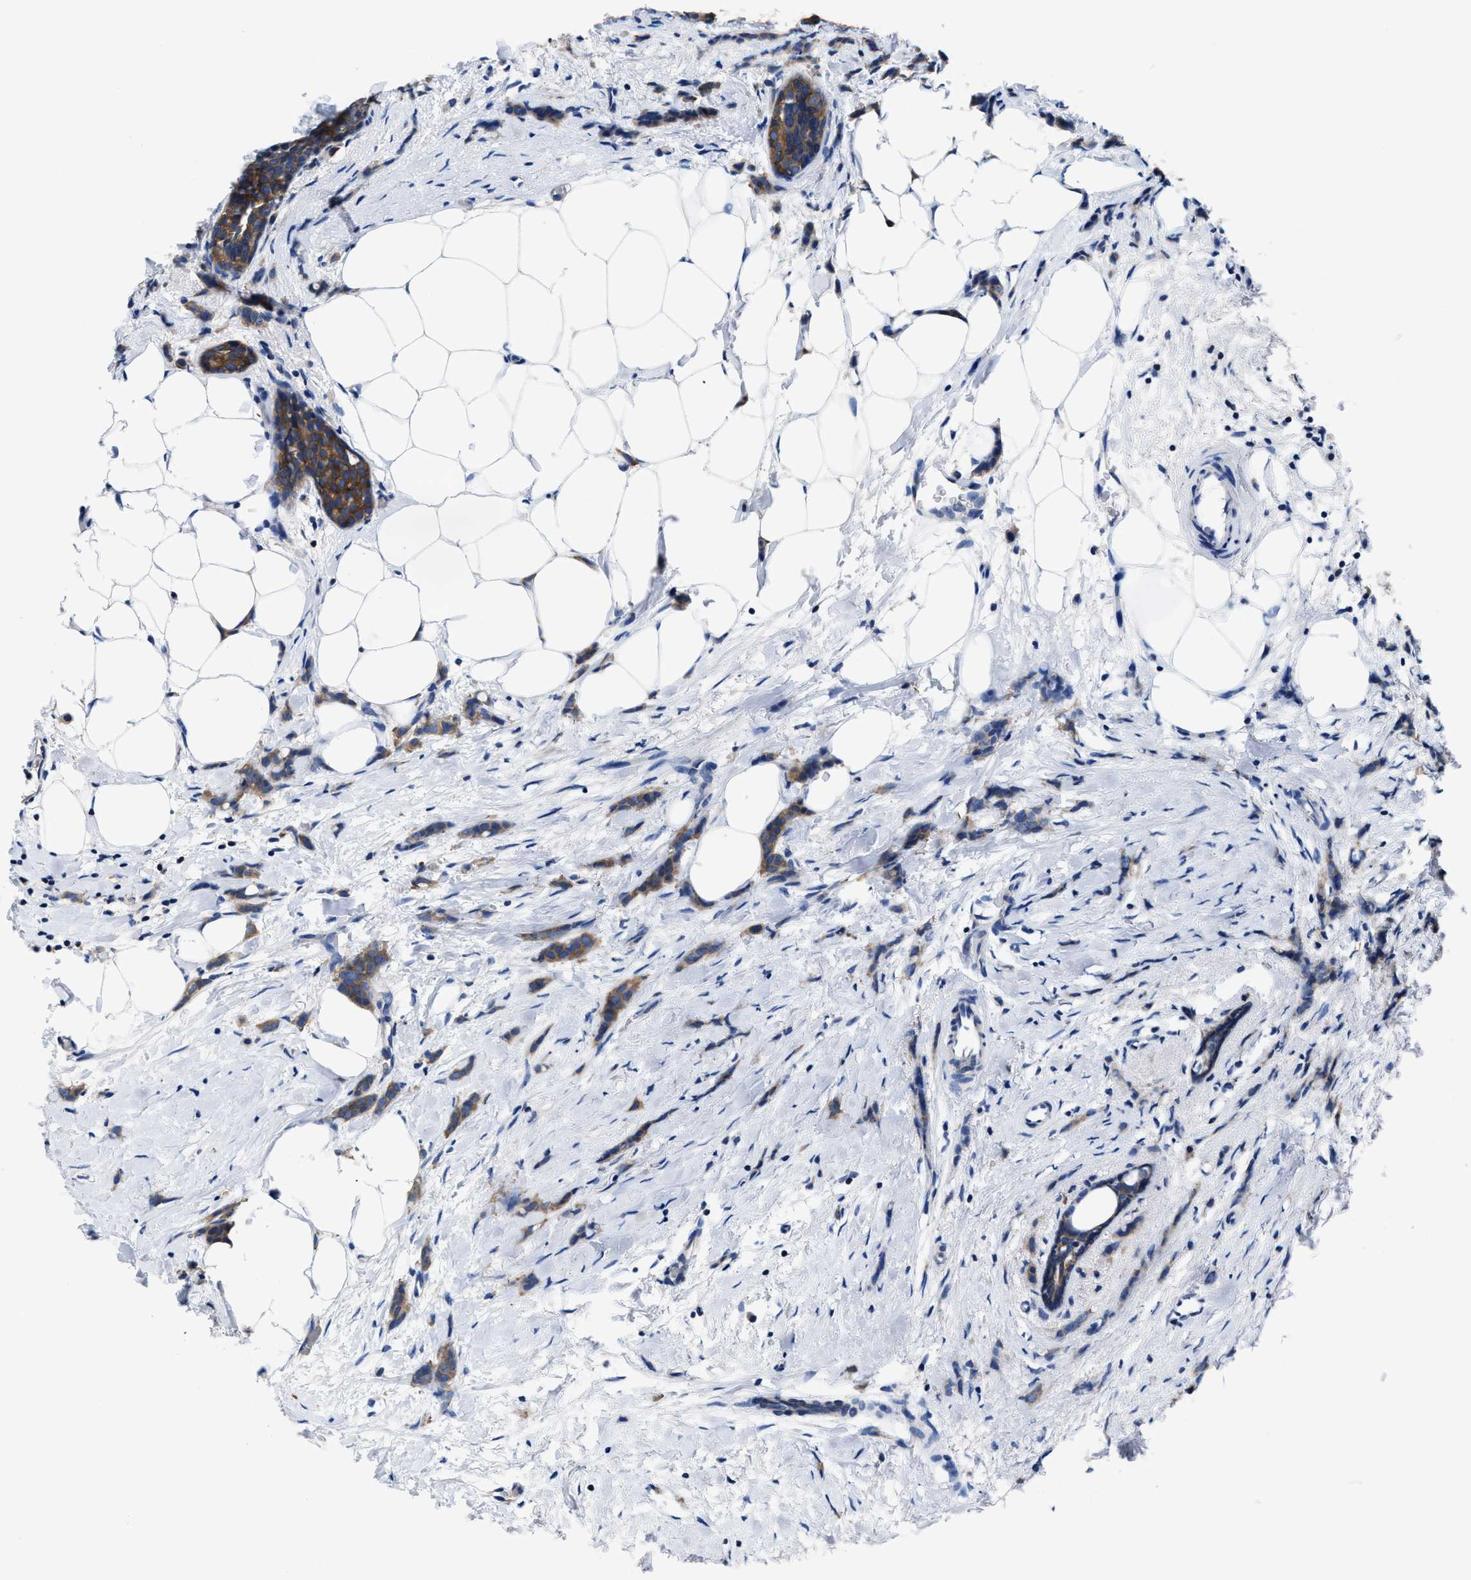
{"staining": {"intensity": "moderate", "quantity": ">75%", "location": "cytoplasmic/membranous"}, "tissue": "breast cancer", "cell_type": "Tumor cells", "image_type": "cancer", "snomed": [{"axis": "morphology", "description": "Lobular carcinoma, in situ"}, {"axis": "morphology", "description": "Lobular carcinoma"}, {"axis": "topography", "description": "Breast"}], "caption": "Human breast cancer (lobular carcinoma in situ) stained with a brown dye displays moderate cytoplasmic/membranous positive staining in approximately >75% of tumor cells.", "gene": "PHLPP1", "patient": {"sex": "female", "age": 41}}